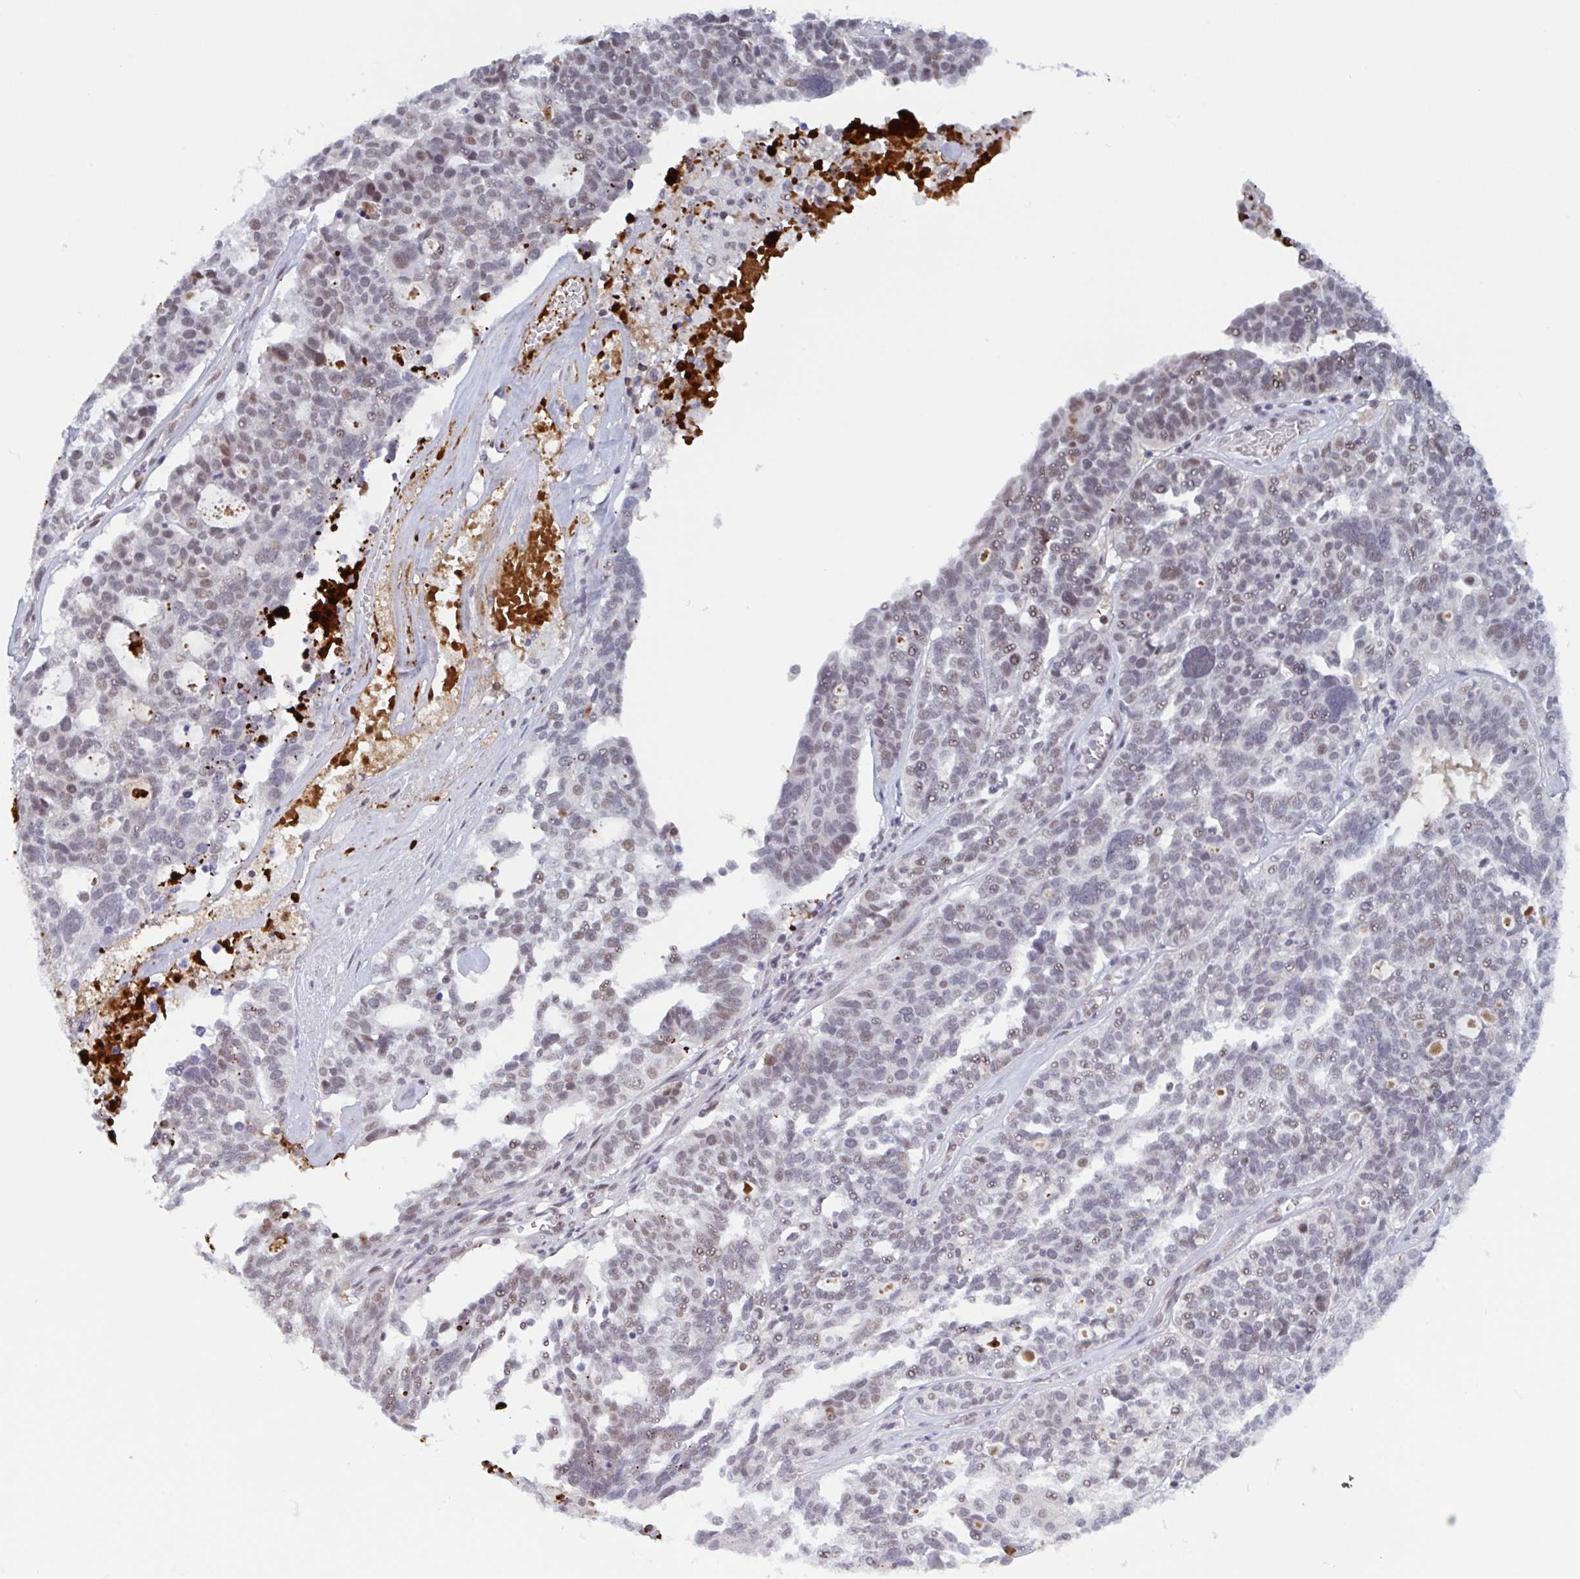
{"staining": {"intensity": "moderate", "quantity": "25%-75%", "location": "nuclear"}, "tissue": "ovarian cancer", "cell_type": "Tumor cells", "image_type": "cancer", "snomed": [{"axis": "morphology", "description": "Cystadenocarcinoma, serous, NOS"}, {"axis": "topography", "description": "Ovary"}], "caption": "A photomicrograph of ovarian serous cystadenocarcinoma stained for a protein displays moderate nuclear brown staining in tumor cells.", "gene": "PLG", "patient": {"sex": "female", "age": 59}}